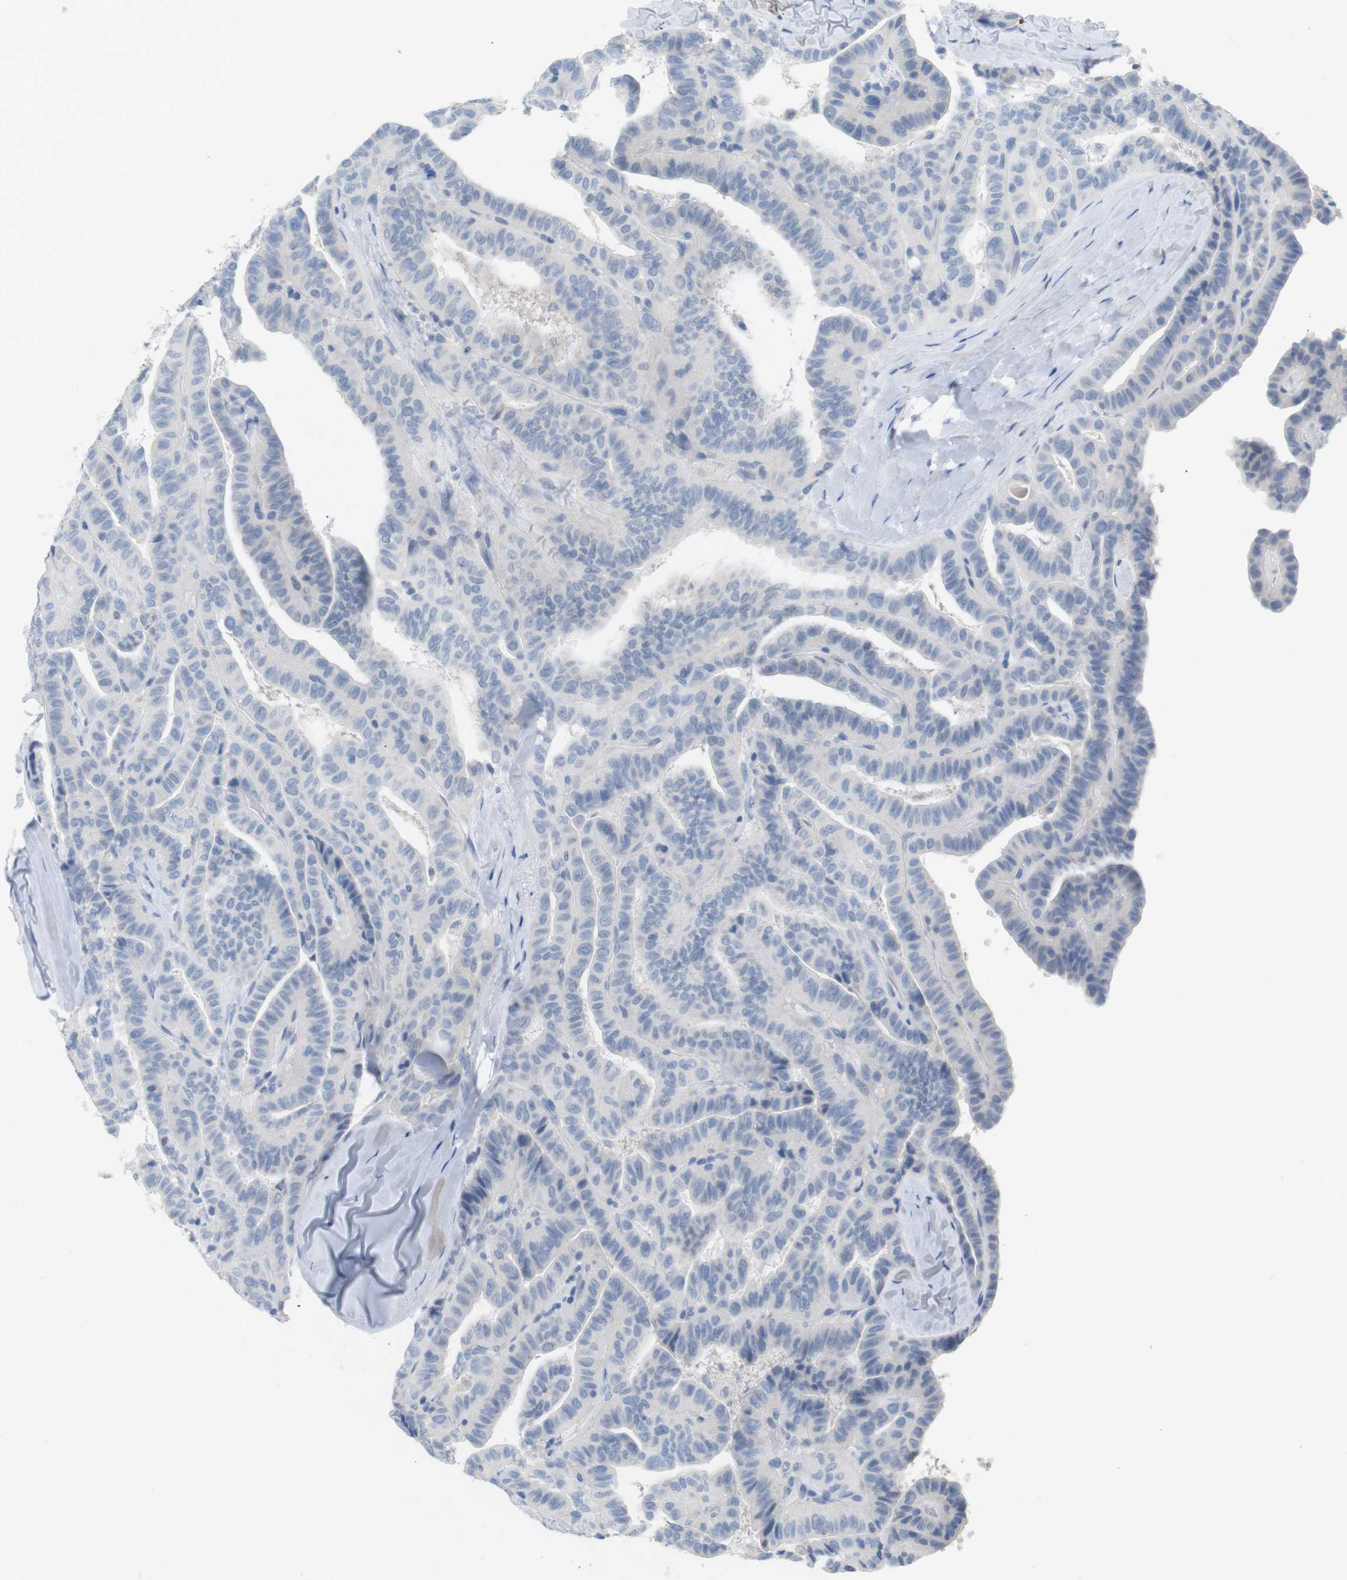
{"staining": {"intensity": "negative", "quantity": "none", "location": "none"}, "tissue": "thyroid cancer", "cell_type": "Tumor cells", "image_type": "cancer", "snomed": [{"axis": "morphology", "description": "Papillary adenocarcinoma, NOS"}, {"axis": "topography", "description": "Thyroid gland"}], "caption": "This is an immunohistochemistry micrograph of human thyroid cancer (papillary adenocarcinoma). There is no expression in tumor cells.", "gene": "HBG2", "patient": {"sex": "male", "age": 77}}